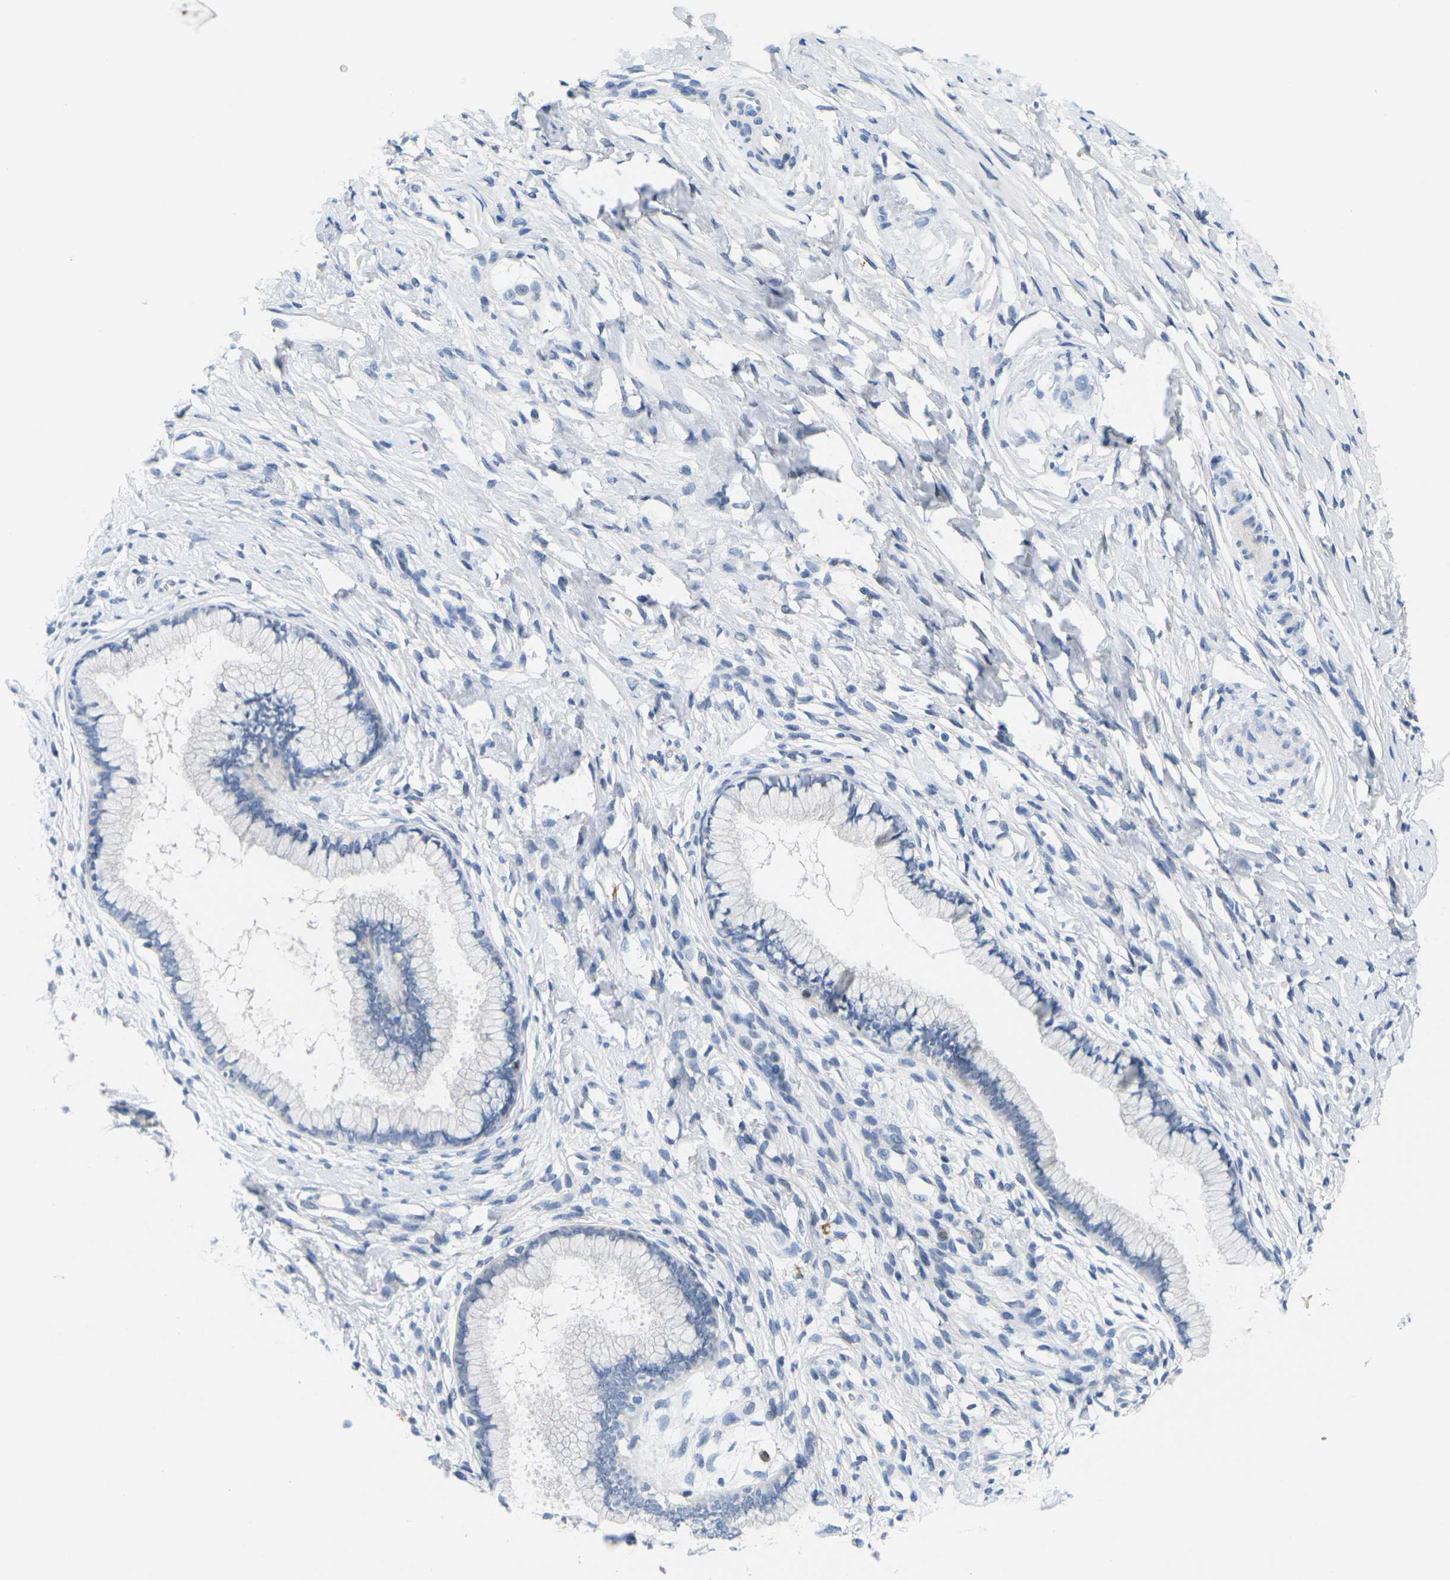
{"staining": {"intensity": "negative", "quantity": "none", "location": "none"}, "tissue": "cervix", "cell_type": "Glandular cells", "image_type": "normal", "snomed": [{"axis": "morphology", "description": "Normal tissue, NOS"}, {"axis": "topography", "description": "Cervix"}], "caption": "IHC image of normal cervix: human cervix stained with DAB (3,3'-diaminobenzidine) displays no significant protein staining in glandular cells.", "gene": "CDK2", "patient": {"sex": "female", "age": 65}}